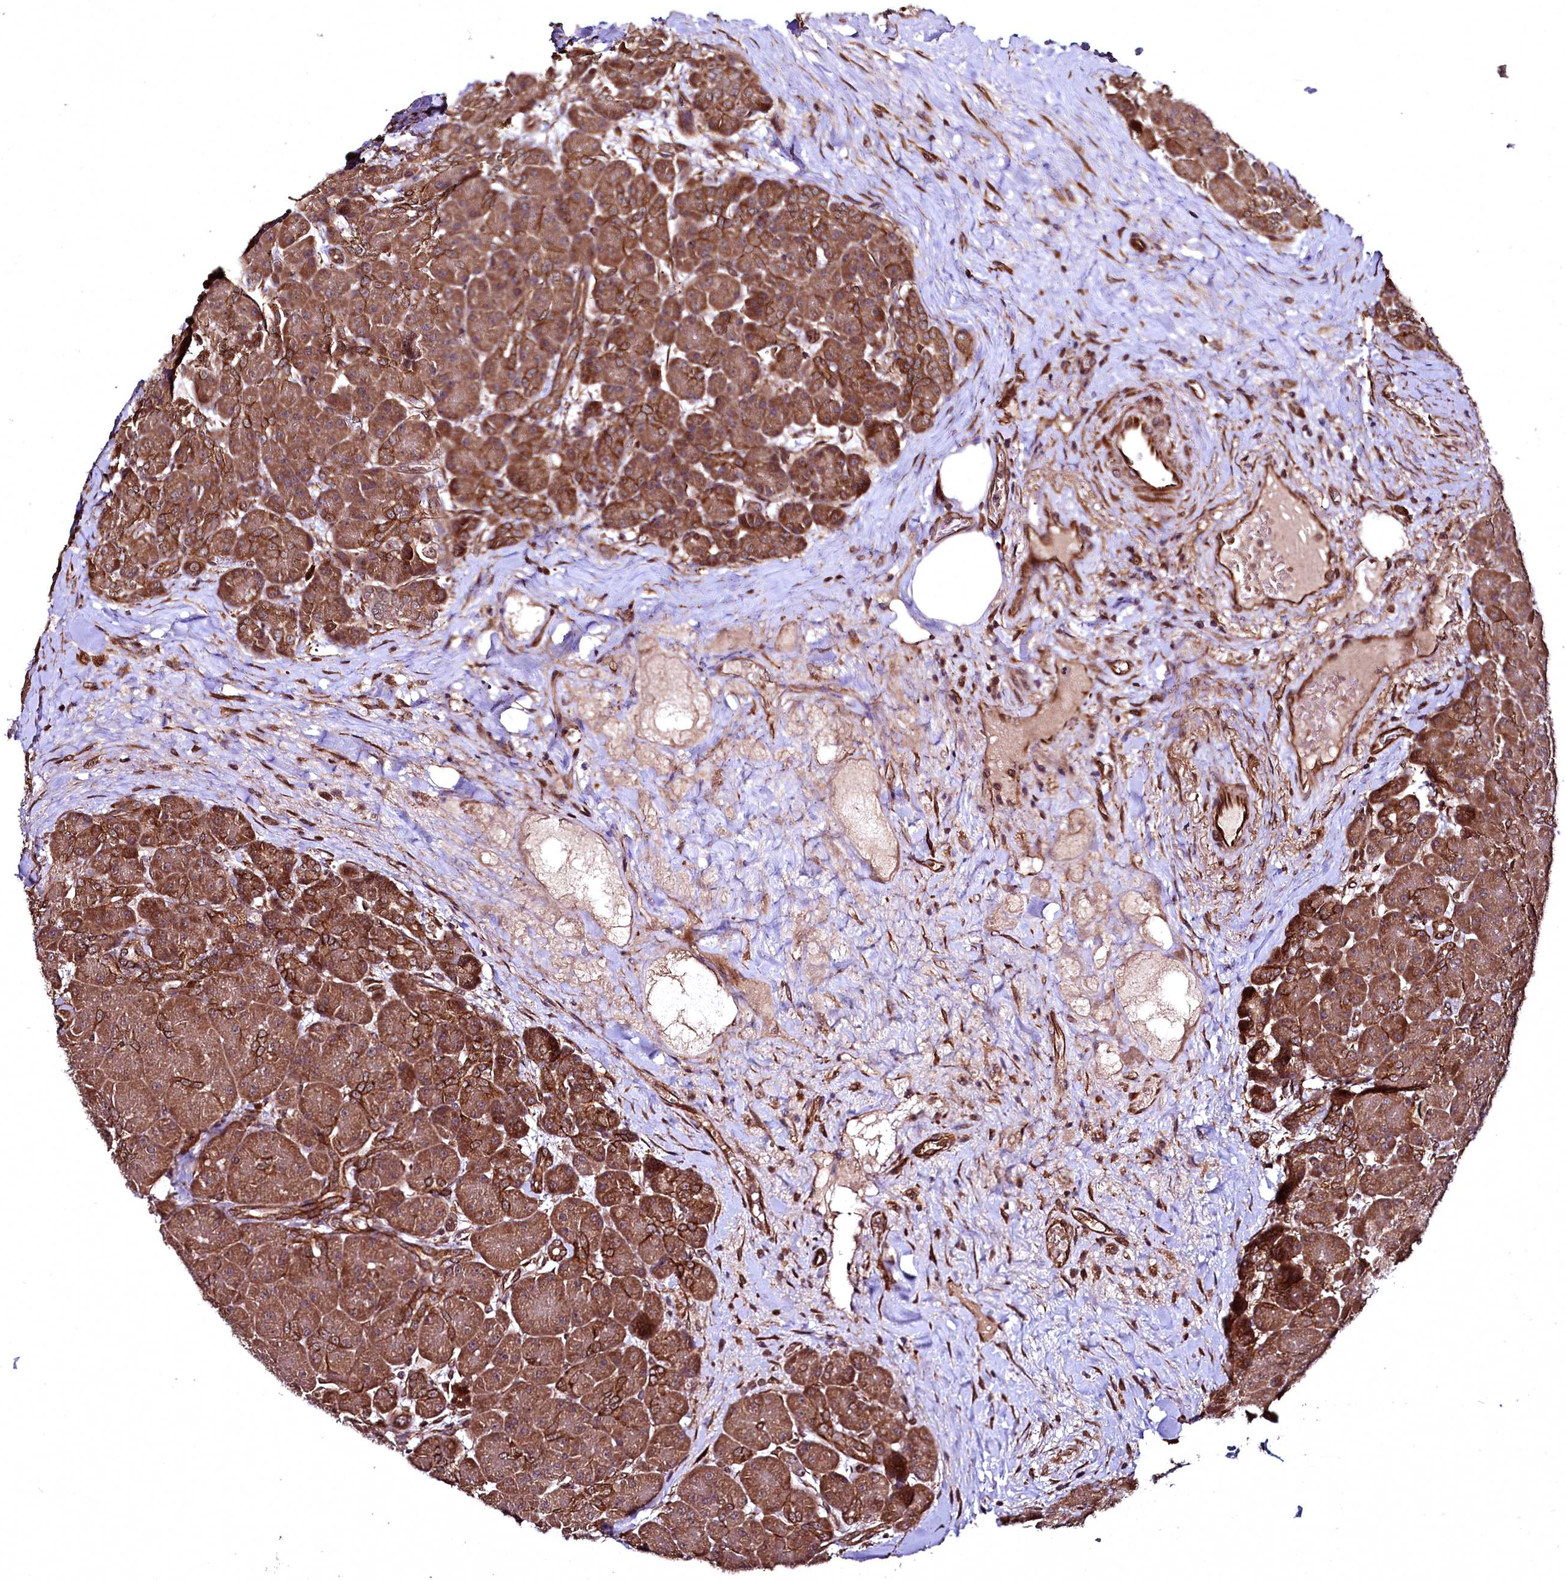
{"staining": {"intensity": "moderate", "quantity": ">75%", "location": "cytoplasmic/membranous"}, "tissue": "pancreas", "cell_type": "Exocrine glandular cells", "image_type": "normal", "snomed": [{"axis": "morphology", "description": "Normal tissue, NOS"}, {"axis": "topography", "description": "Pancreas"}], "caption": "A medium amount of moderate cytoplasmic/membranous positivity is present in about >75% of exocrine glandular cells in benign pancreas.", "gene": "TBCEL", "patient": {"sex": "male", "age": 66}}